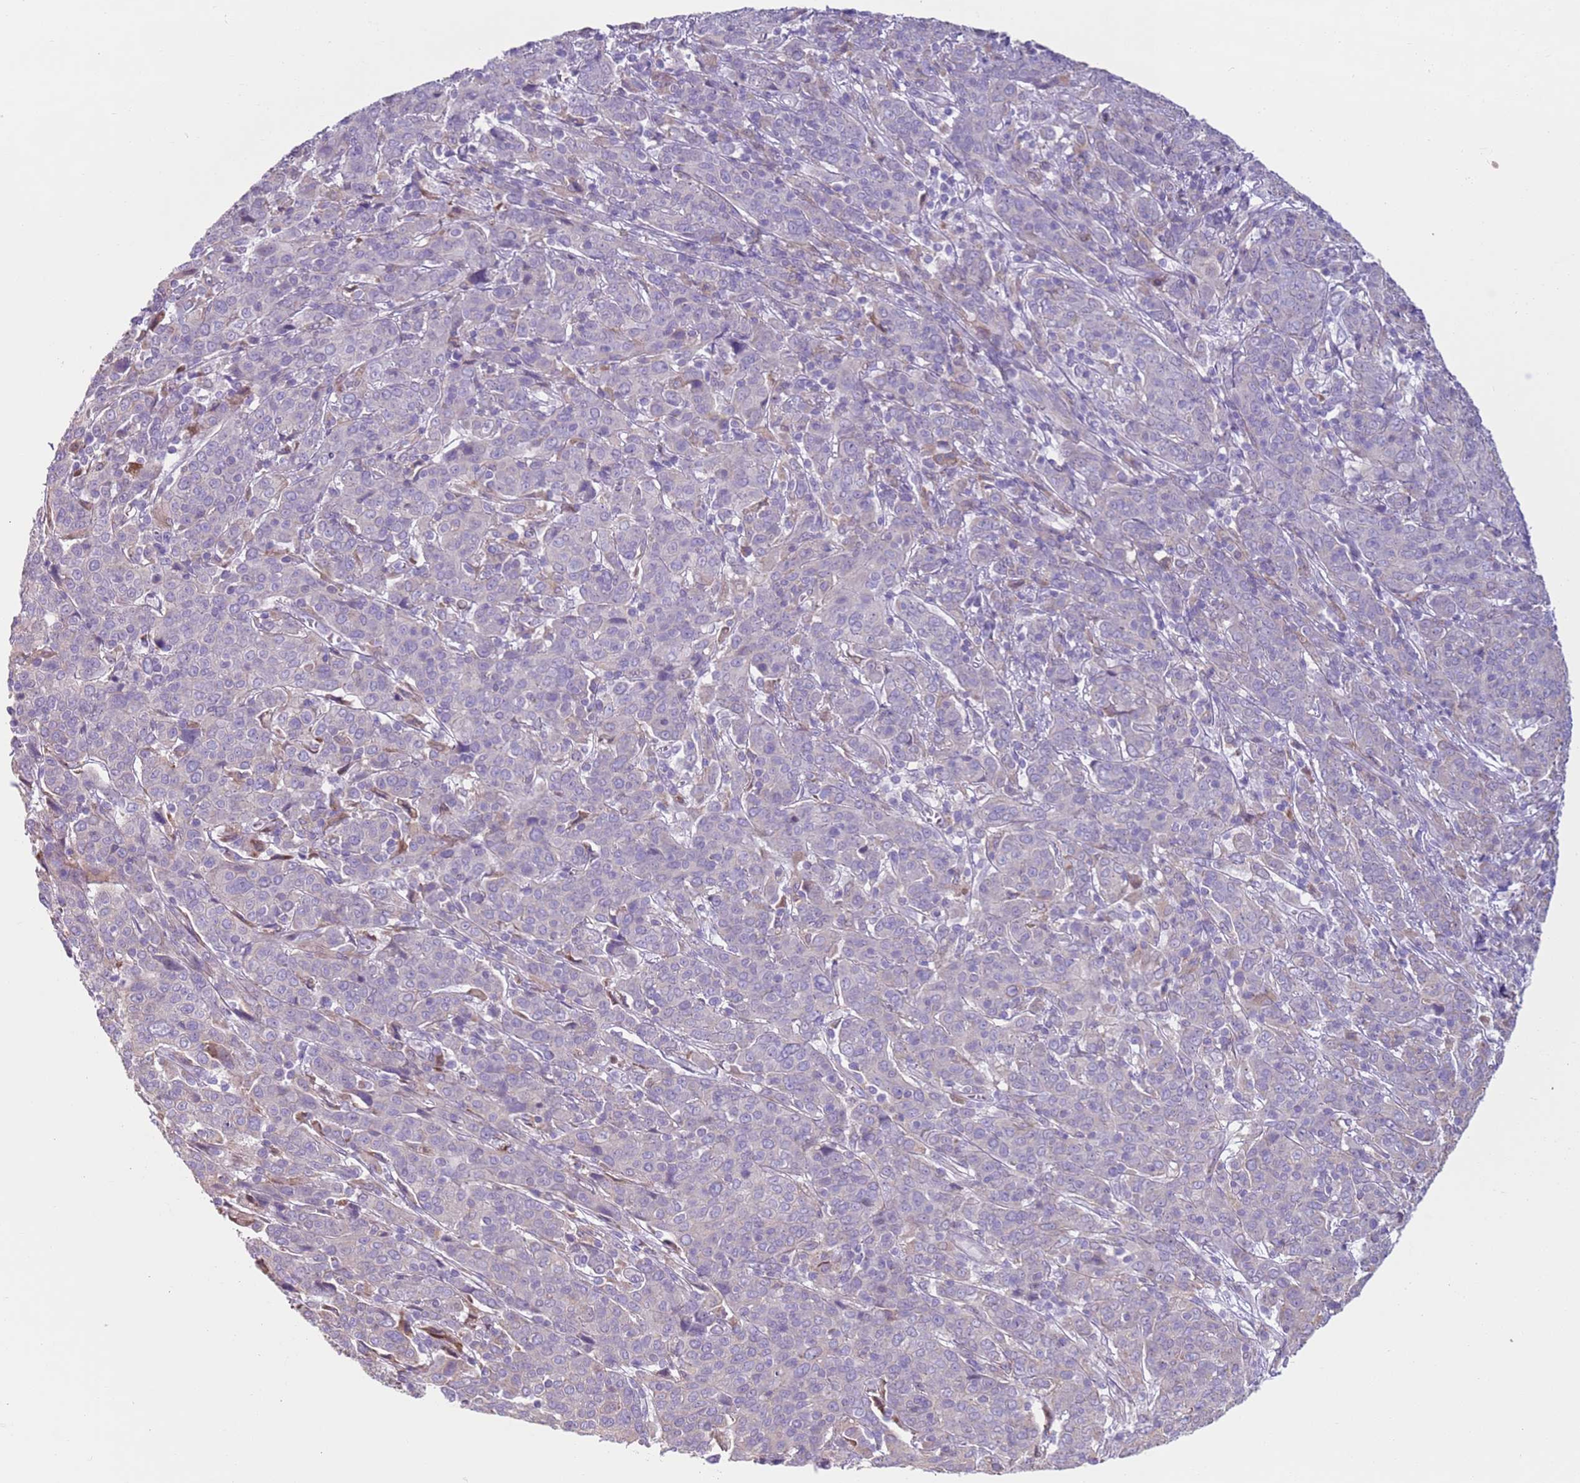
{"staining": {"intensity": "negative", "quantity": "none", "location": "none"}, "tissue": "cervical cancer", "cell_type": "Tumor cells", "image_type": "cancer", "snomed": [{"axis": "morphology", "description": "Squamous cell carcinoma, NOS"}, {"axis": "topography", "description": "Cervix"}], "caption": "IHC photomicrograph of neoplastic tissue: human cervical squamous cell carcinoma stained with DAB (3,3'-diaminobenzidine) demonstrates no significant protein positivity in tumor cells.", "gene": "OAF", "patient": {"sex": "female", "age": 67}}